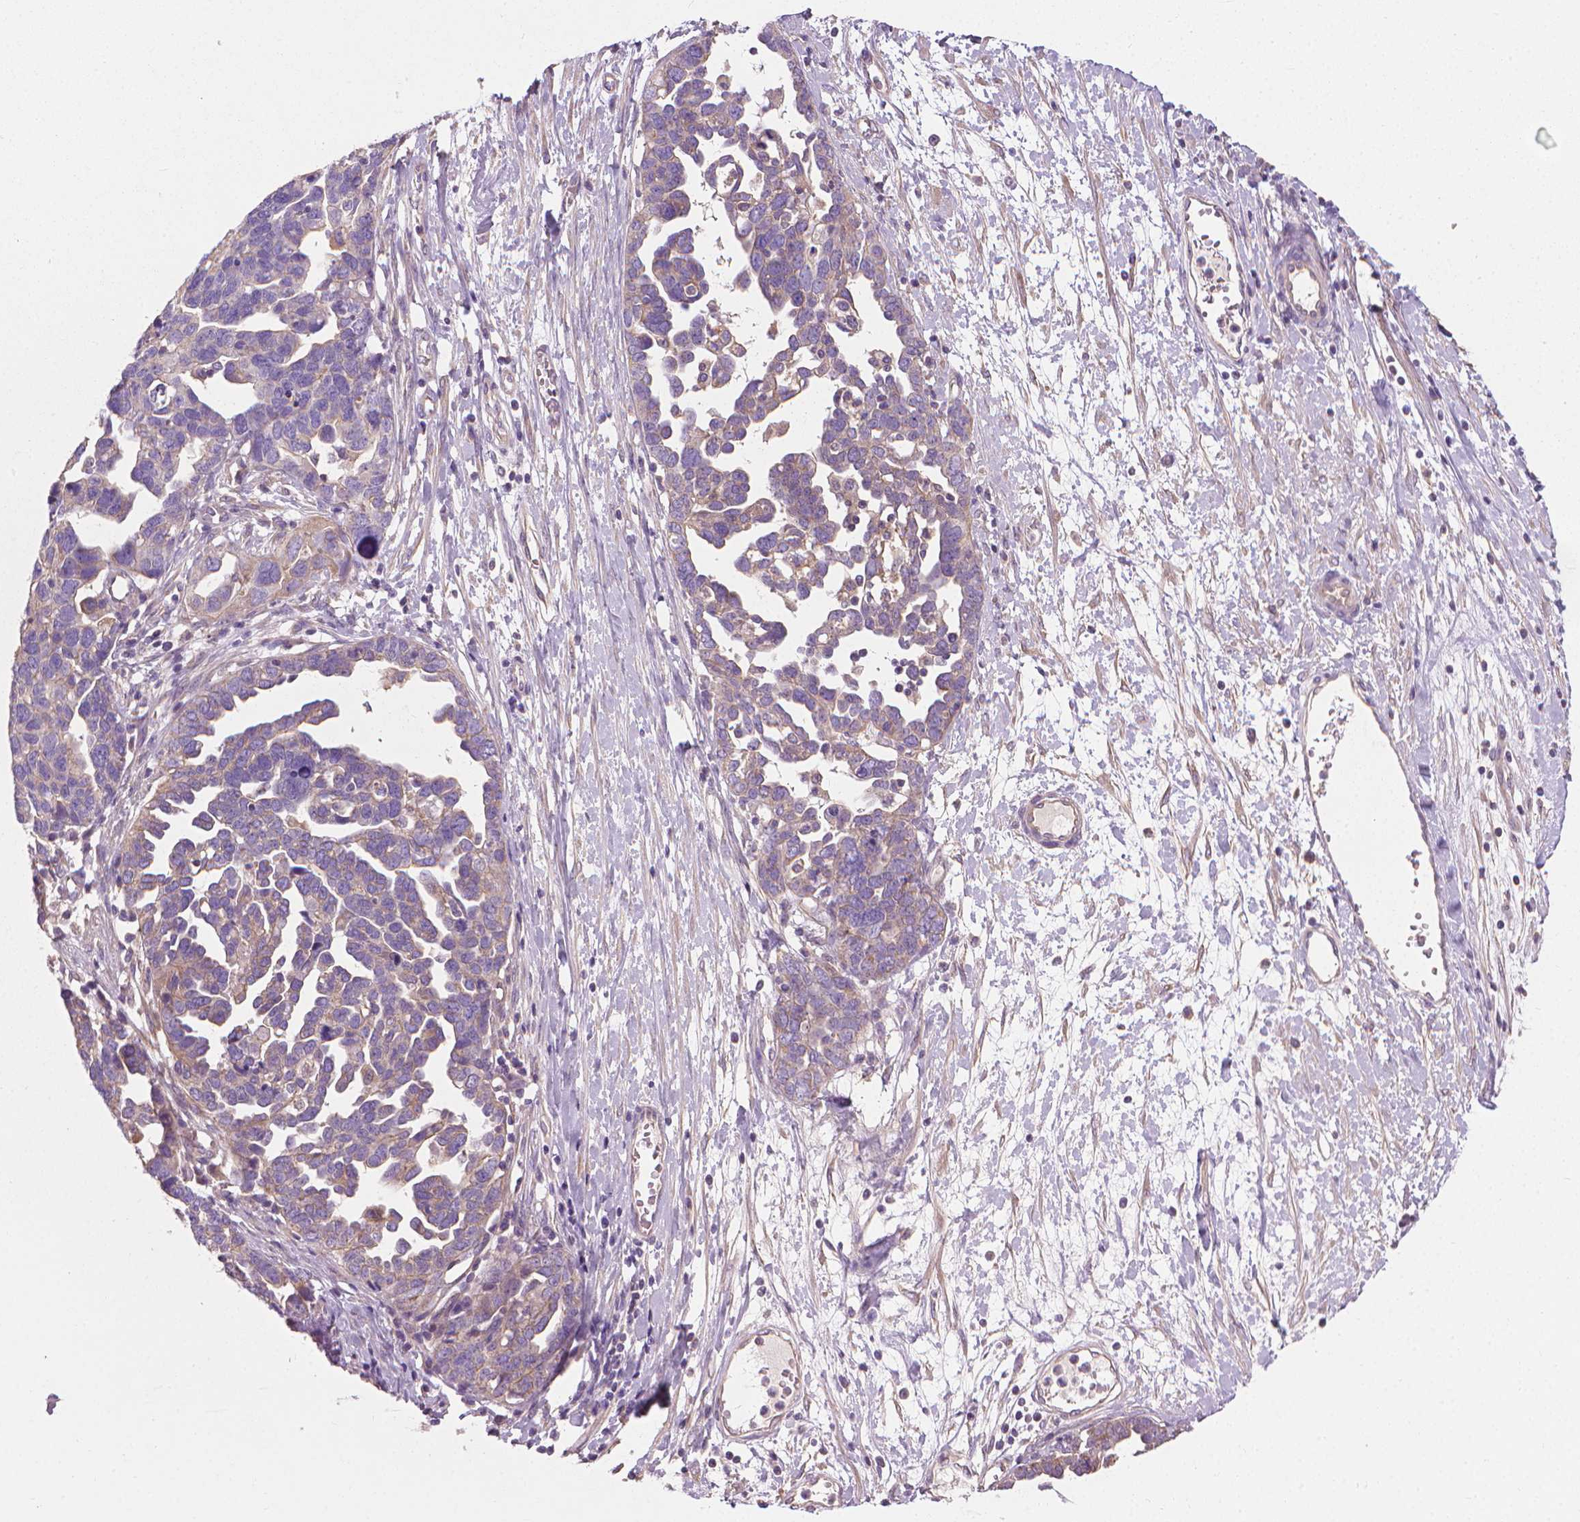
{"staining": {"intensity": "weak", "quantity": "25%-75%", "location": "cytoplasmic/membranous"}, "tissue": "ovarian cancer", "cell_type": "Tumor cells", "image_type": "cancer", "snomed": [{"axis": "morphology", "description": "Cystadenocarcinoma, serous, NOS"}, {"axis": "topography", "description": "Ovary"}], "caption": "Weak cytoplasmic/membranous protein staining is identified in approximately 25%-75% of tumor cells in serous cystadenocarcinoma (ovarian). (DAB (3,3'-diaminobenzidine) = brown stain, brightfield microscopy at high magnification).", "gene": "RIIAD1", "patient": {"sex": "female", "age": 54}}